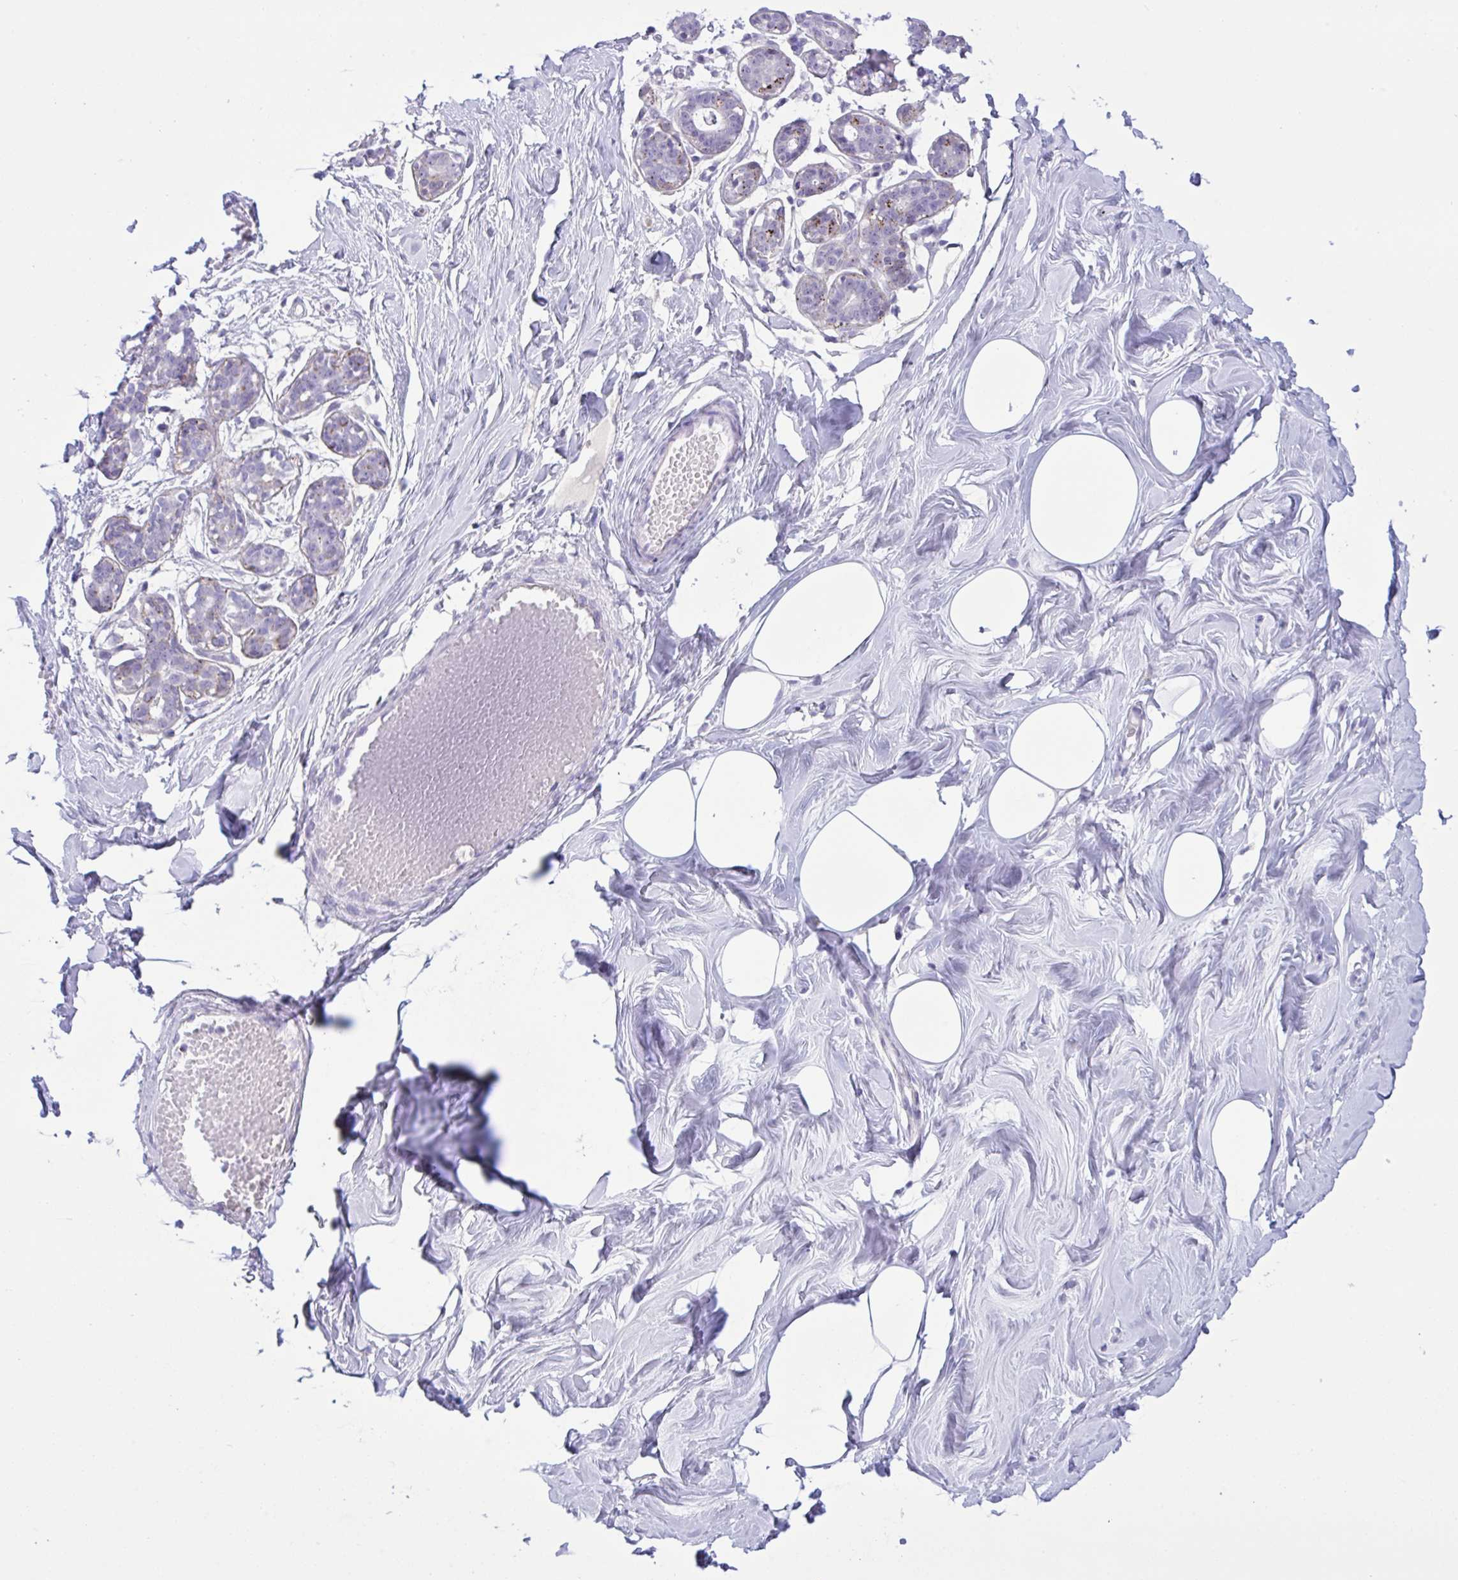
{"staining": {"intensity": "negative", "quantity": "none", "location": "none"}, "tissue": "breast", "cell_type": "Adipocytes", "image_type": "normal", "snomed": [{"axis": "morphology", "description": "Normal tissue, NOS"}, {"axis": "topography", "description": "Breast"}], "caption": "The image displays no staining of adipocytes in unremarkable breast. The staining is performed using DAB (3,3'-diaminobenzidine) brown chromogen with nuclei counter-stained in using hematoxylin.", "gene": "SREBF1", "patient": {"sex": "female", "age": 27}}